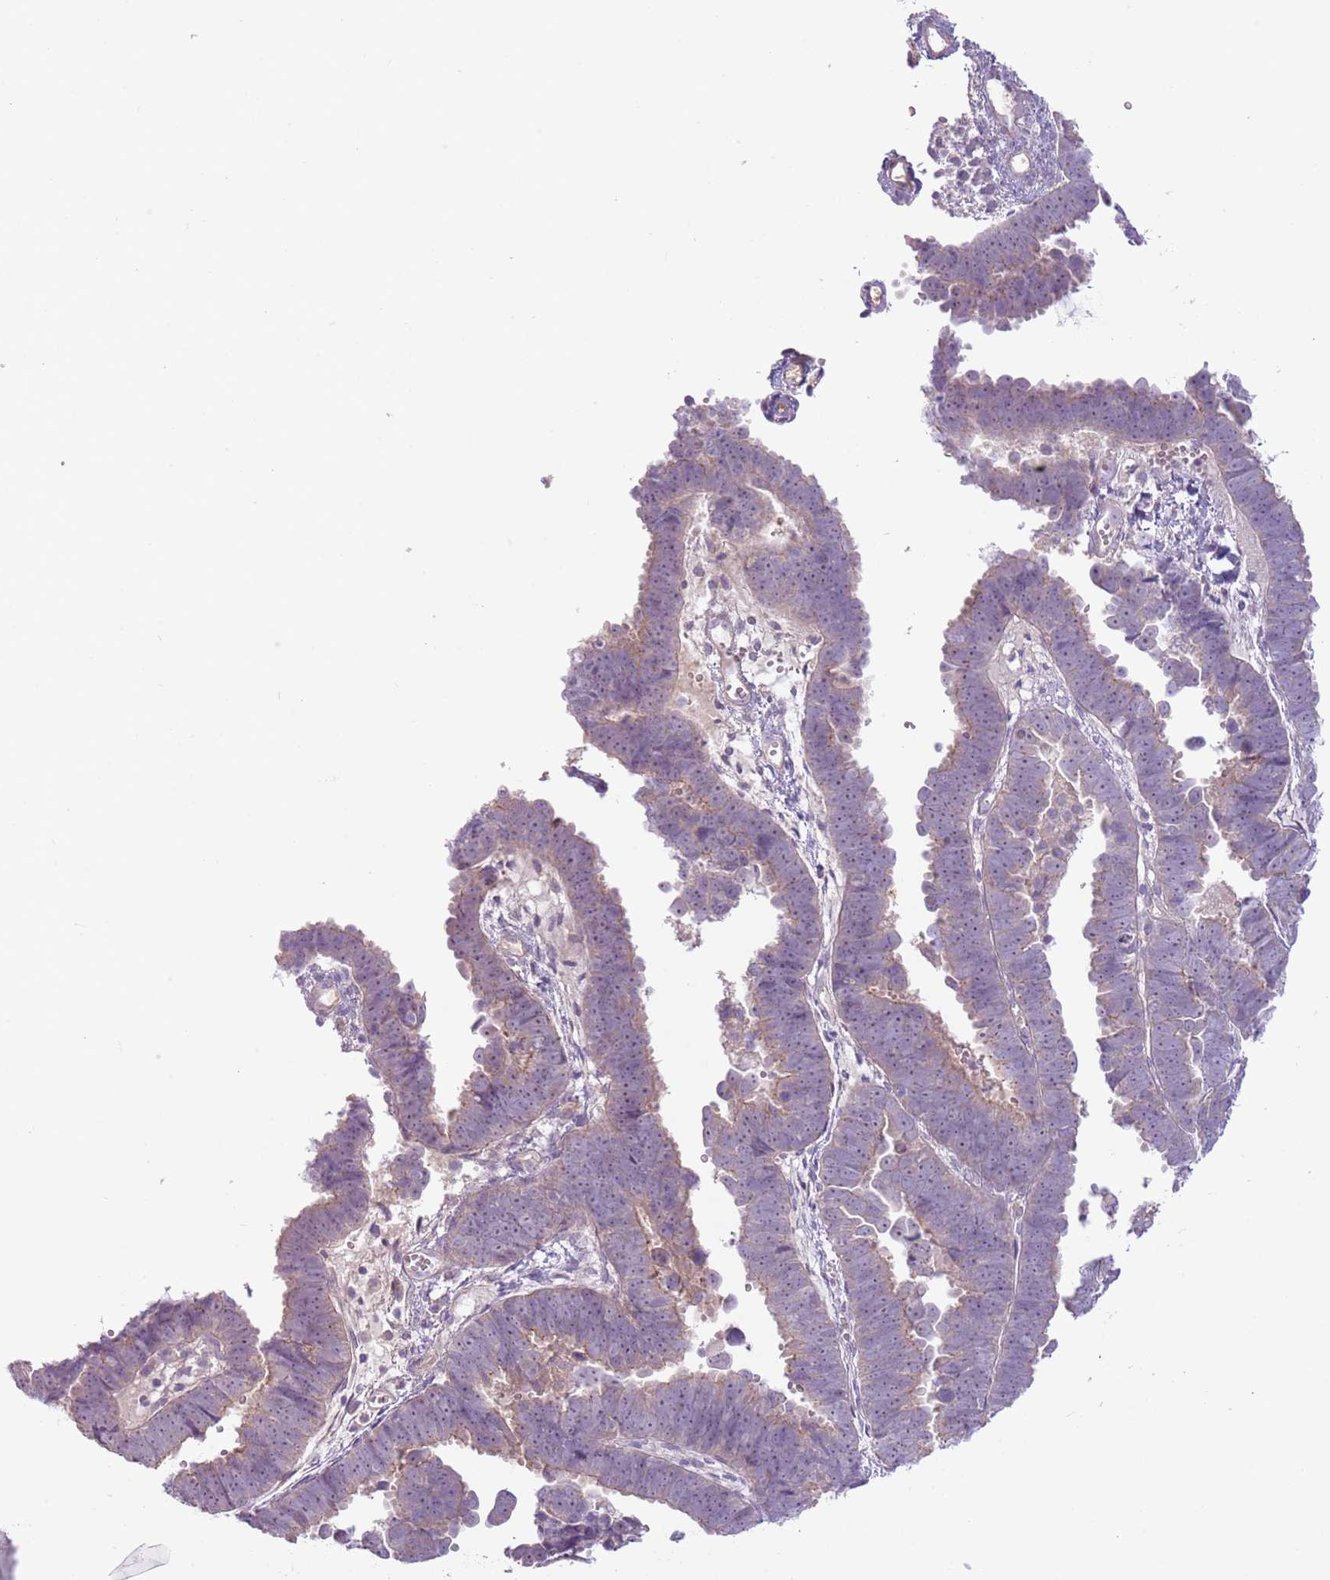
{"staining": {"intensity": "weak", "quantity": "<25%", "location": "cytoplasmic/membranous"}, "tissue": "endometrial cancer", "cell_type": "Tumor cells", "image_type": "cancer", "snomed": [{"axis": "morphology", "description": "Adenocarcinoma, NOS"}, {"axis": "topography", "description": "Endometrium"}], "caption": "Micrograph shows no significant protein positivity in tumor cells of endometrial cancer. (DAB immunohistochemistry (IHC) visualized using brightfield microscopy, high magnification).", "gene": "MRO", "patient": {"sex": "female", "age": 75}}